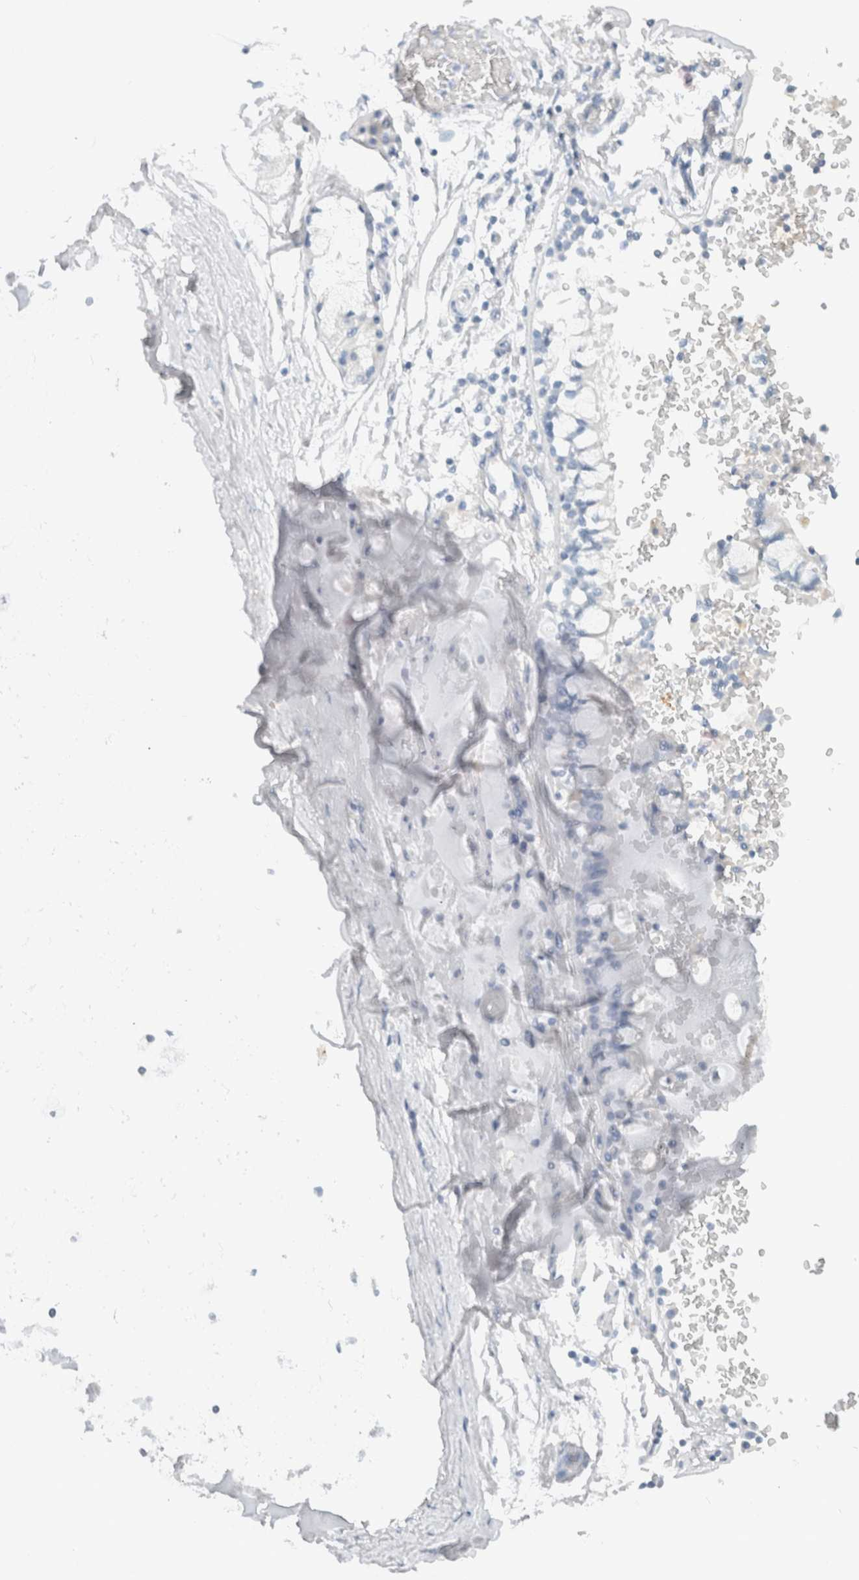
{"staining": {"intensity": "negative", "quantity": "none", "location": "none"}, "tissue": "adipose tissue", "cell_type": "Adipocytes", "image_type": "normal", "snomed": [{"axis": "morphology", "description": "Normal tissue, NOS"}, {"axis": "topography", "description": "Cartilage tissue"}, {"axis": "topography", "description": "Lung"}], "caption": "This is a histopathology image of IHC staining of normal adipose tissue, which shows no expression in adipocytes. (Immunohistochemistry, brightfield microscopy, high magnification).", "gene": "CPQ", "patient": {"sex": "female", "age": 77}}